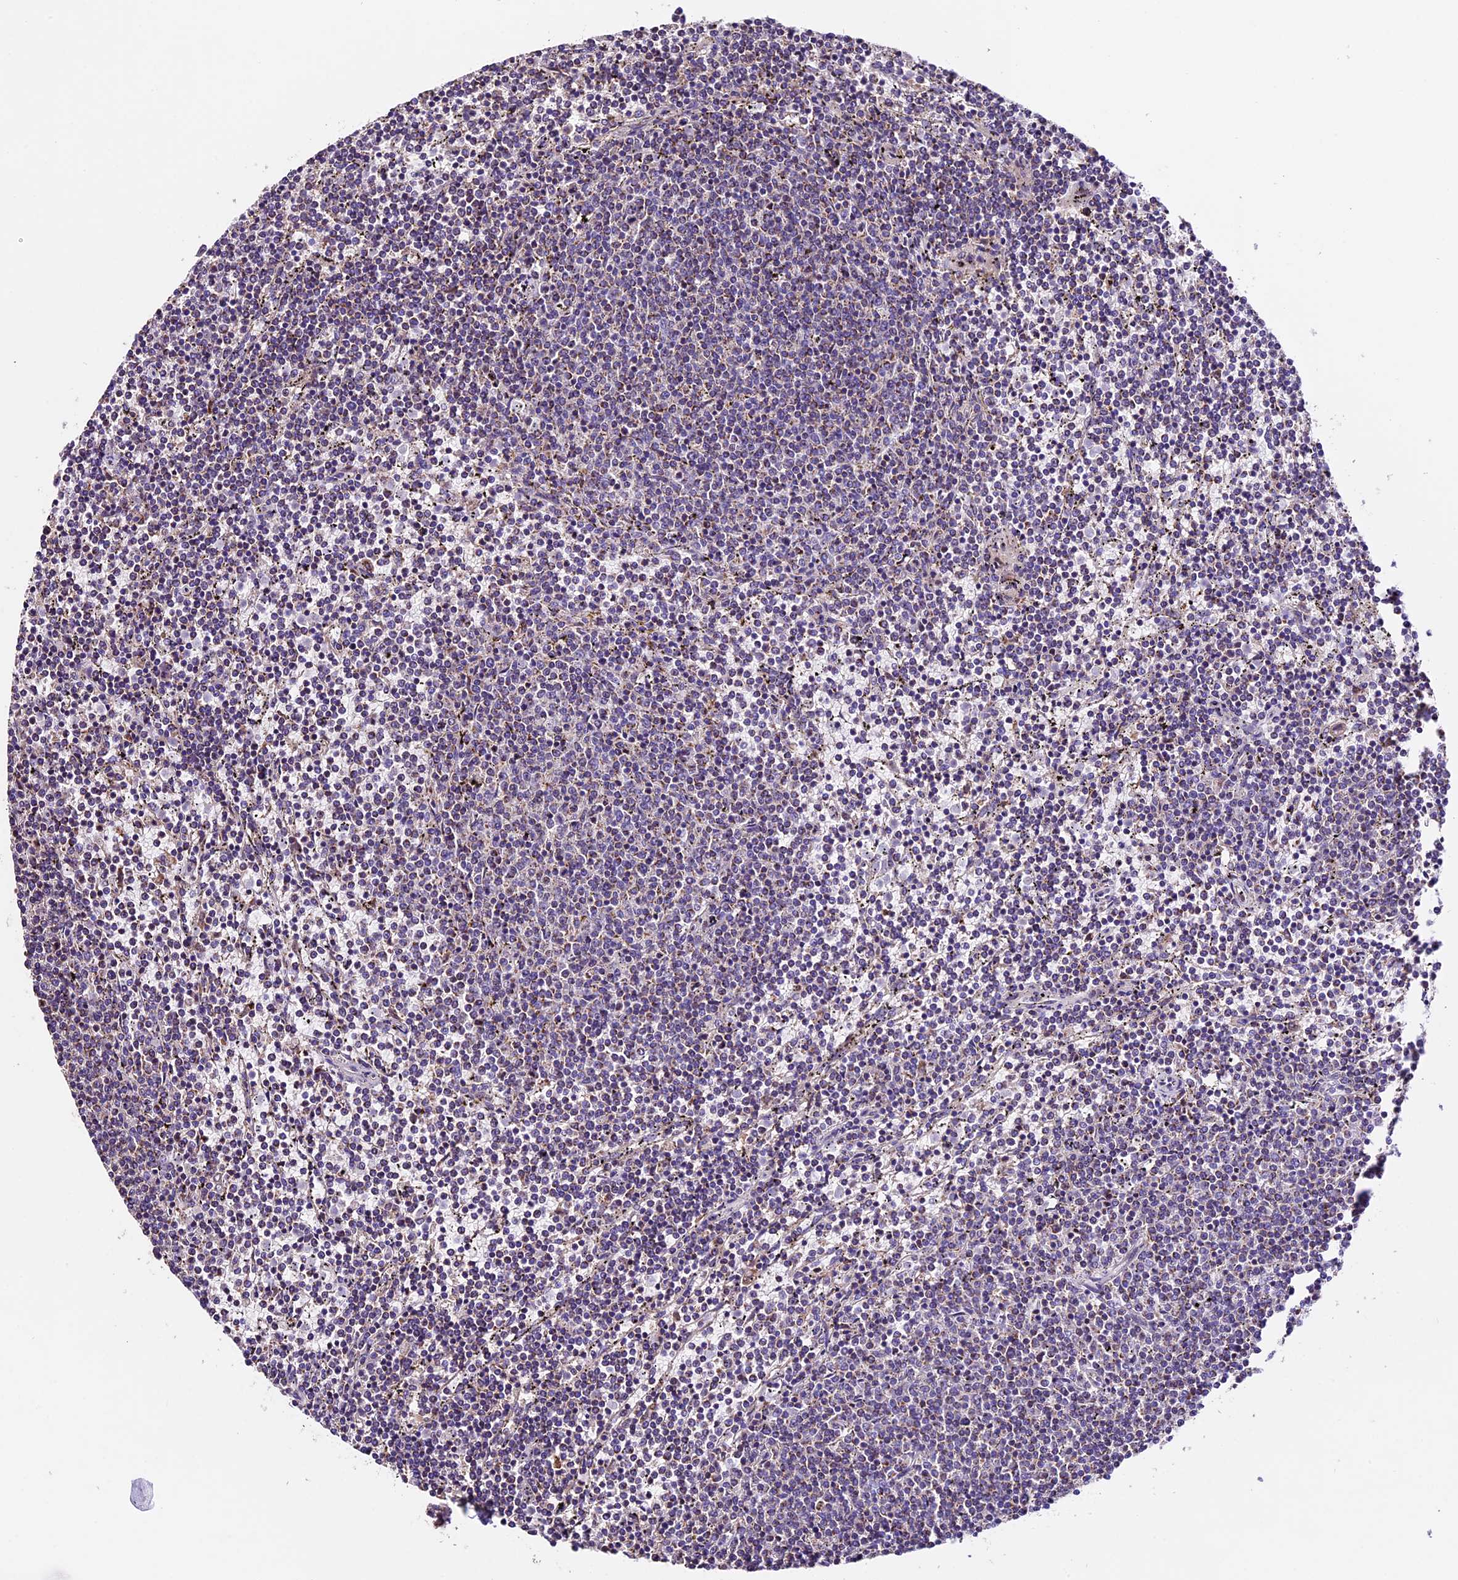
{"staining": {"intensity": "negative", "quantity": "none", "location": "none"}, "tissue": "lymphoma", "cell_type": "Tumor cells", "image_type": "cancer", "snomed": [{"axis": "morphology", "description": "Malignant lymphoma, non-Hodgkin's type, Low grade"}, {"axis": "topography", "description": "Spleen"}], "caption": "Protein analysis of lymphoma displays no significant expression in tumor cells. (DAB (3,3'-diaminobenzidine) immunohistochemistry (IHC), high magnification).", "gene": "DDX28", "patient": {"sex": "female", "age": 50}}